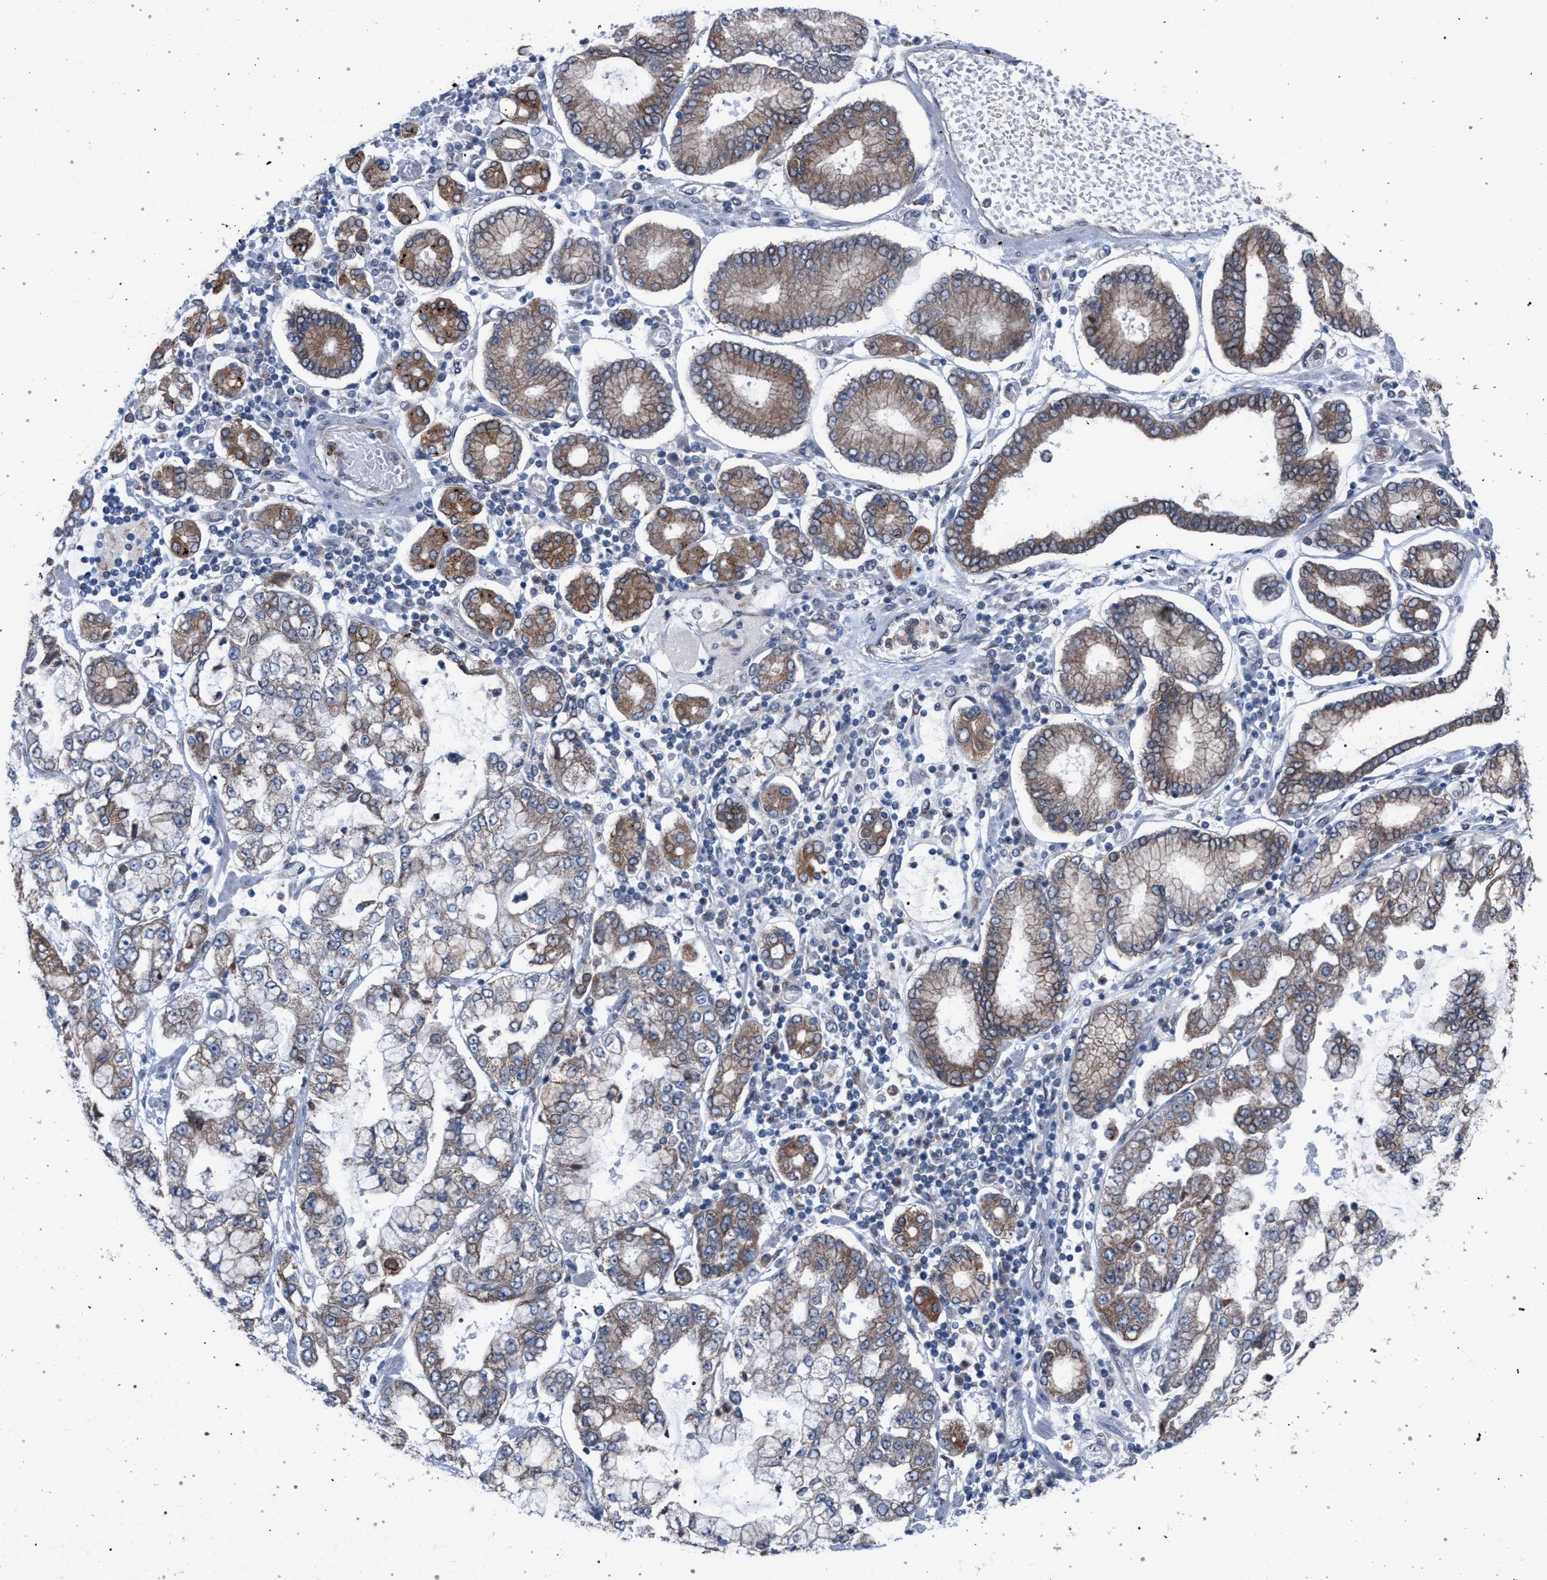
{"staining": {"intensity": "weak", "quantity": "<25%", "location": "cytoplasmic/membranous"}, "tissue": "stomach cancer", "cell_type": "Tumor cells", "image_type": "cancer", "snomed": [{"axis": "morphology", "description": "Adenocarcinoma, NOS"}, {"axis": "topography", "description": "Stomach"}], "caption": "An immunohistochemistry micrograph of stomach cancer is shown. There is no staining in tumor cells of stomach cancer. (Stains: DAB IHC with hematoxylin counter stain, Microscopy: brightfield microscopy at high magnification).", "gene": "ARPC5L", "patient": {"sex": "male", "age": 76}}